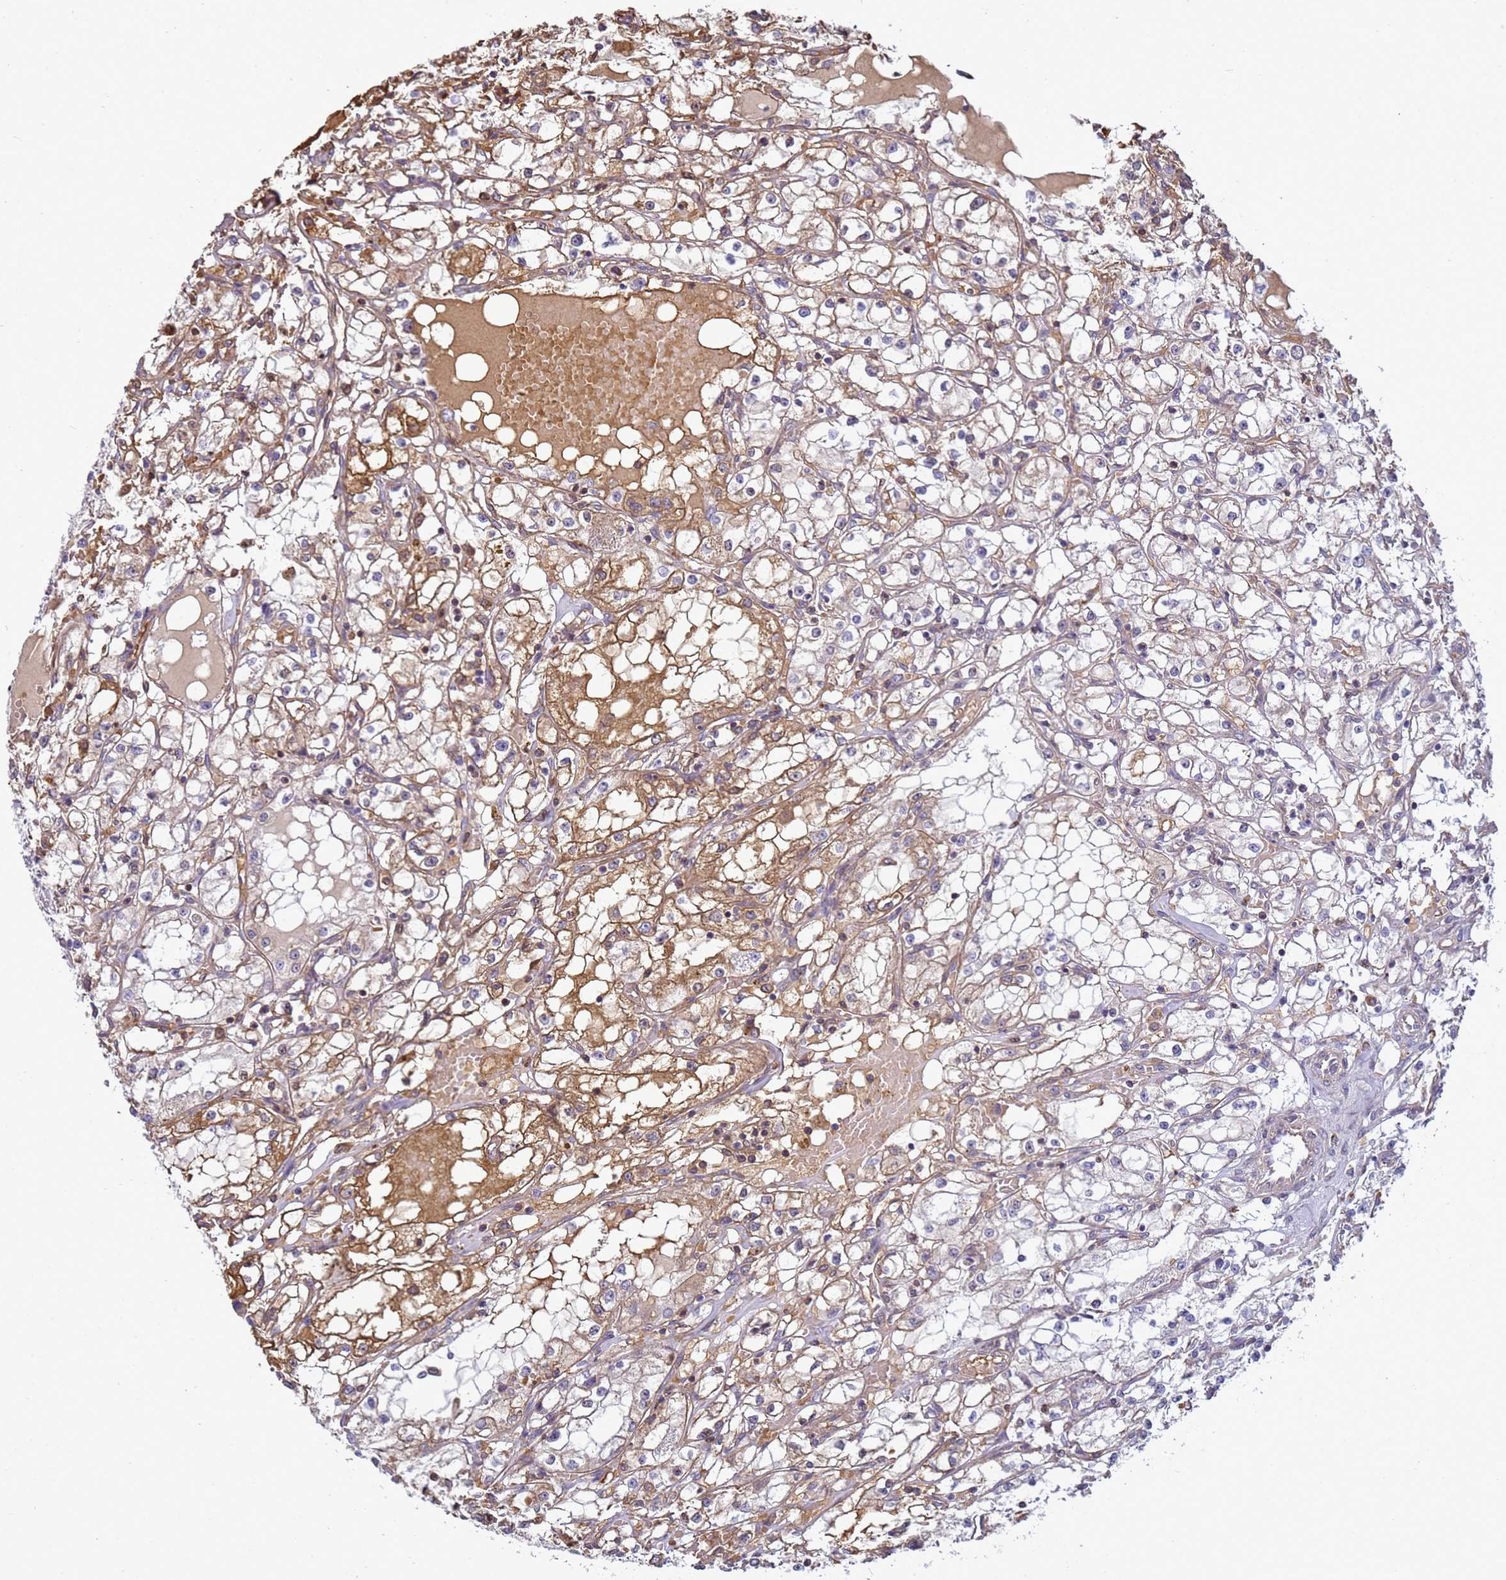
{"staining": {"intensity": "moderate", "quantity": "25%-75%", "location": "cytoplasmic/membranous"}, "tissue": "renal cancer", "cell_type": "Tumor cells", "image_type": "cancer", "snomed": [{"axis": "morphology", "description": "Adenocarcinoma, NOS"}, {"axis": "topography", "description": "Kidney"}], "caption": "A brown stain highlights moderate cytoplasmic/membranous staining of a protein in renal cancer tumor cells. (Brightfield microscopy of DAB IHC at high magnification).", "gene": "SGIP1", "patient": {"sex": "male", "age": 56}}